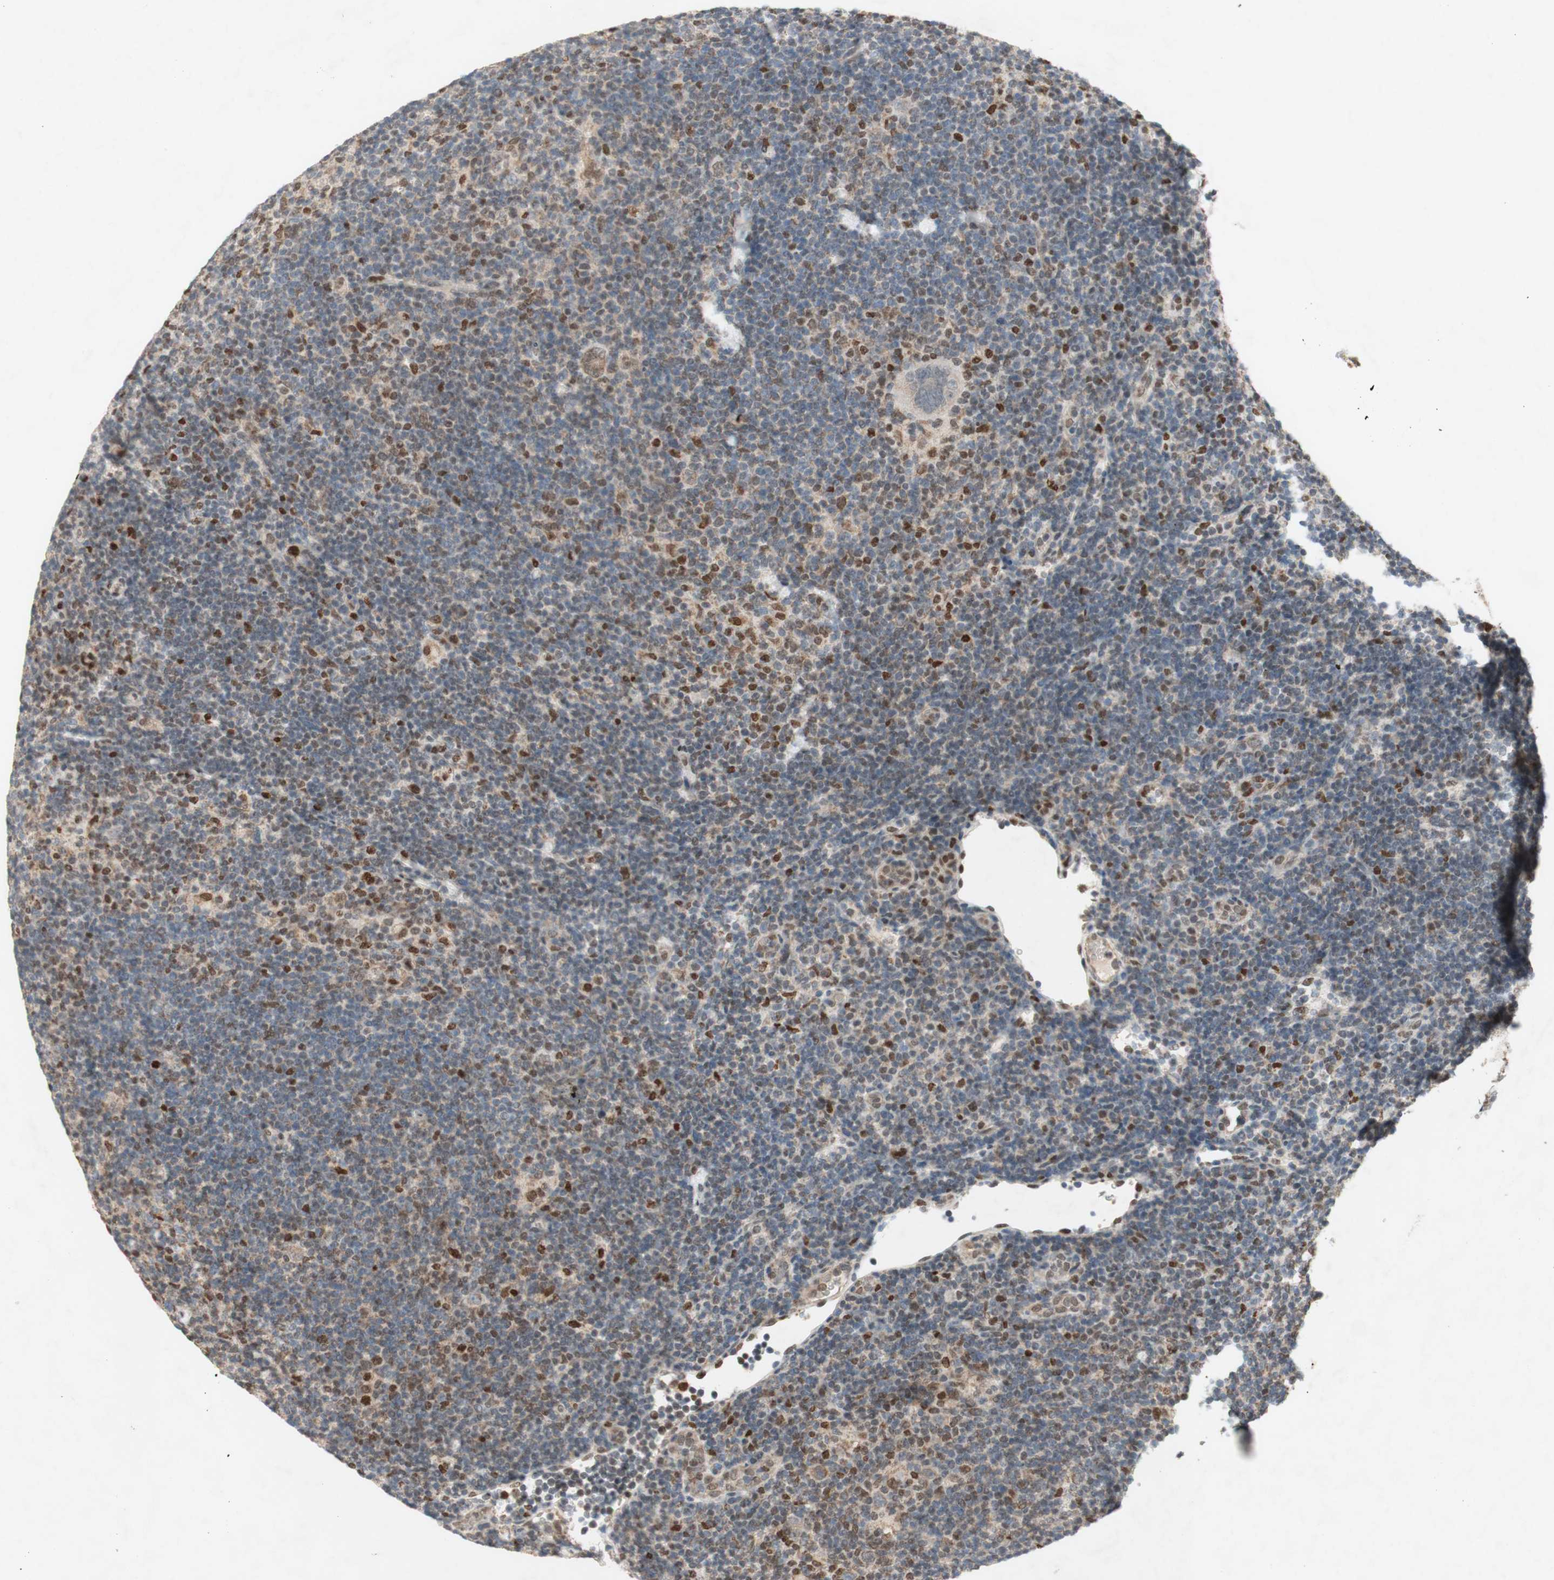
{"staining": {"intensity": "weak", "quantity": "25%-75%", "location": "cytoplasmic/membranous"}, "tissue": "lymphoma", "cell_type": "Tumor cells", "image_type": "cancer", "snomed": [{"axis": "morphology", "description": "Hodgkin's disease, NOS"}, {"axis": "topography", "description": "Lymph node"}], "caption": "Brown immunohistochemical staining in human lymphoma demonstrates weak cytoplasmic/membranous expression in approximately 25%-75% of tumor cells.", "gene": "DNMT3A", "patient": {"sex": "female", "age": 57}}